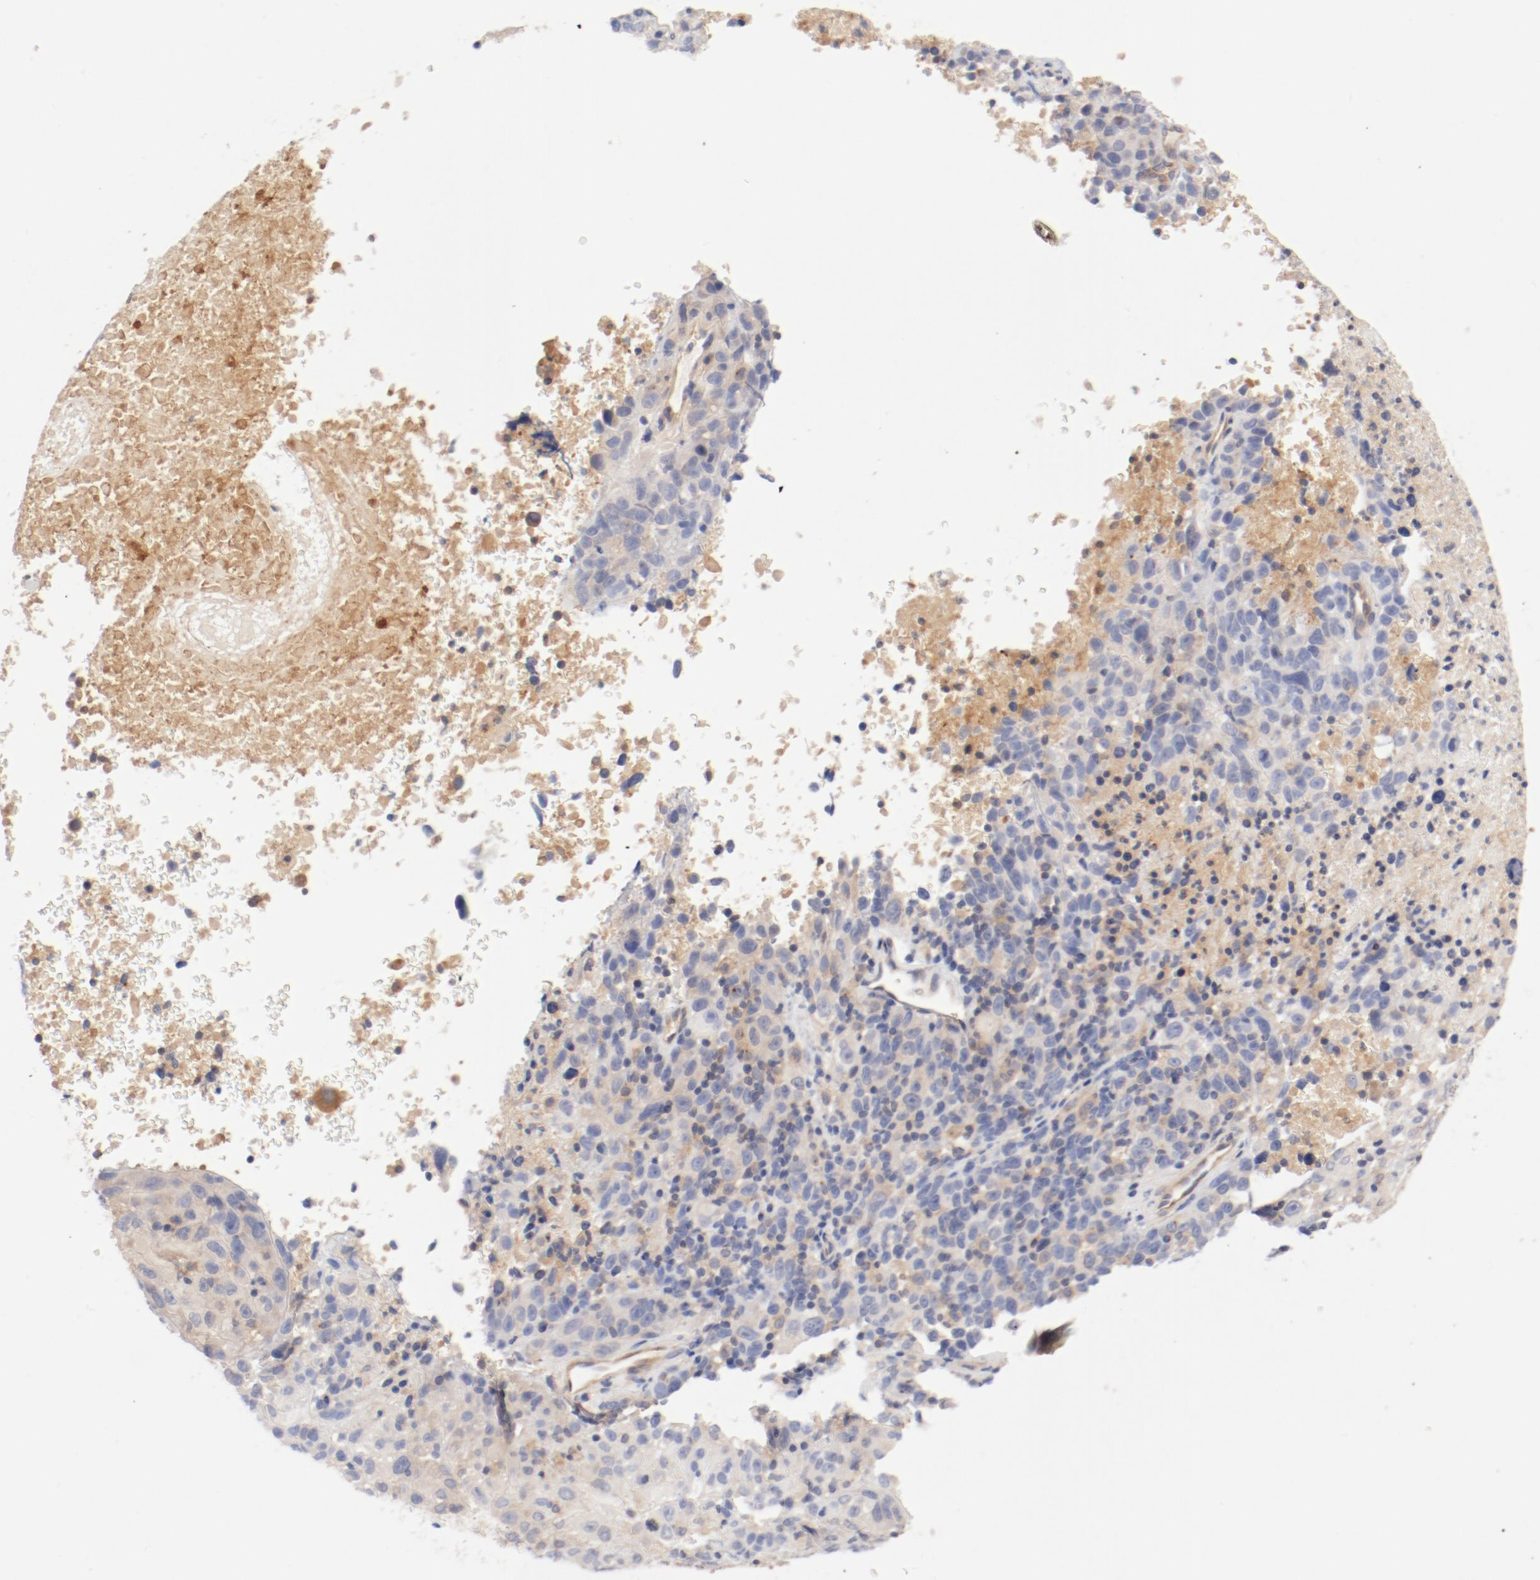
{"staining": {"intensity": "weak", "quantity": ">75%", "location": "cytoplasmic/membranous"}, "tissue": "melanoma", "cell_type": "Tumor cells", "image_type": "cancer", "snomed": [{"axis": "morphology", "description": "Malignant melanoma, Metastatic site"}, {"axis": "topography", "description": "Cerebral cortex"}], "caption": "The histopathology image exhibits a brown stain indicating the presence of a protein in the cytoplasmic/membranous of tumor cells in malignant melanoma (metastatic site). The protein is stained brown, and the nuclei are stained in blue (DAB IHC with brightfield microscopy, high magnification).", "gene": "DYNC1H1", "patient": {"sex": "female", "age": 52}}